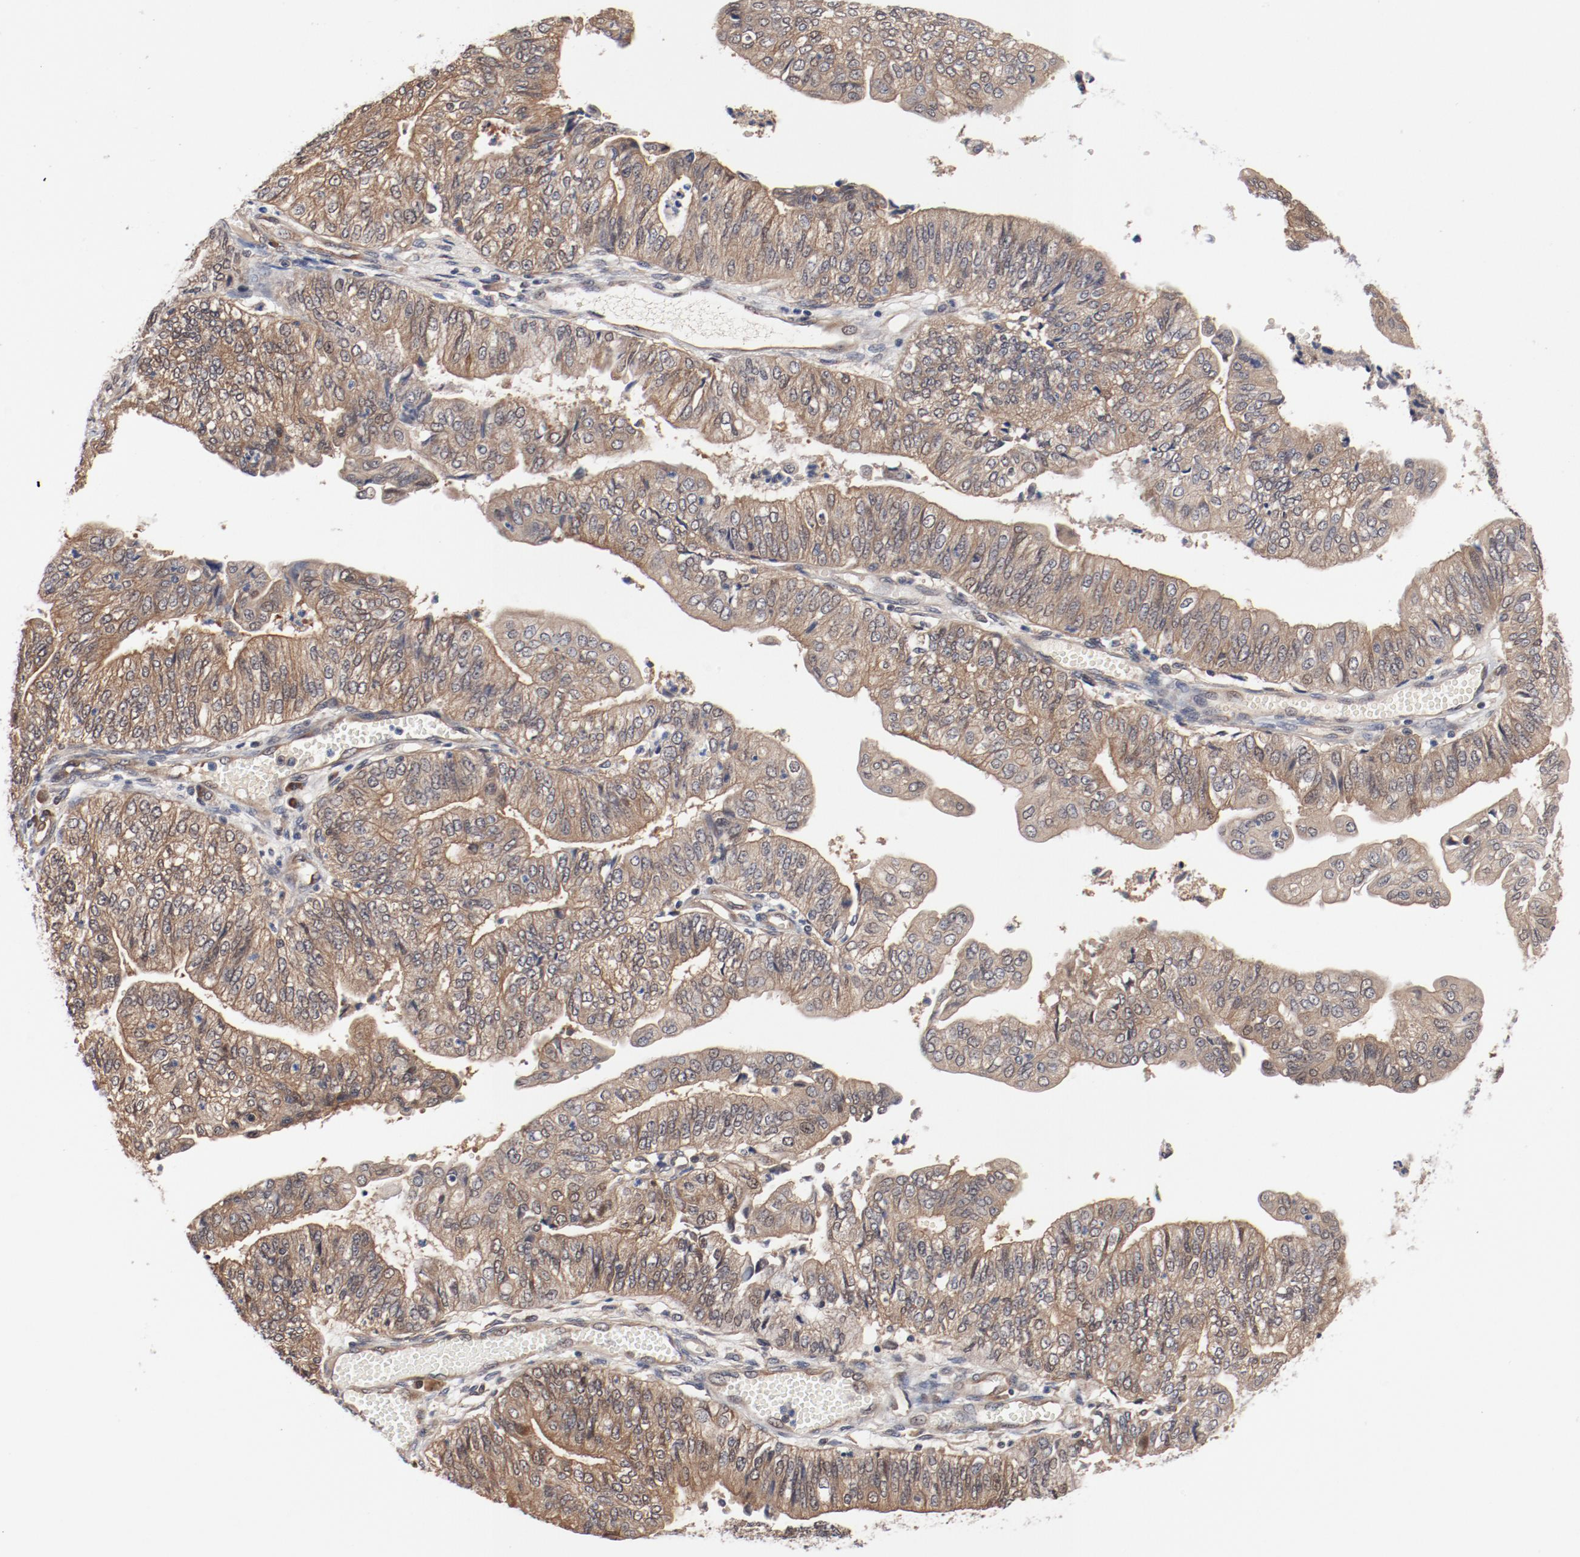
{"staining": {"intensity": "negative", "quantity": "none", "location": "none"}, "tissue": "endometrial cancer", "cell_type": "Tumor cells", "image_type": "cancer", "snomed": [{"axis": "morphology", "description": "Adenocarcinoma, NOS"}, {"axis": "topography", "description": "Endometrium"}], "caption": "IHC photomicrograph of adenocarcinoma (endometrial) stained for a protein (brown), which demonstrates no expression in tumor cells. (Immunohistochemistry, brightfield microscopy, high magnification).", "gene": "PITPNM2", "patient": {"sex": "female", "age": 59}}